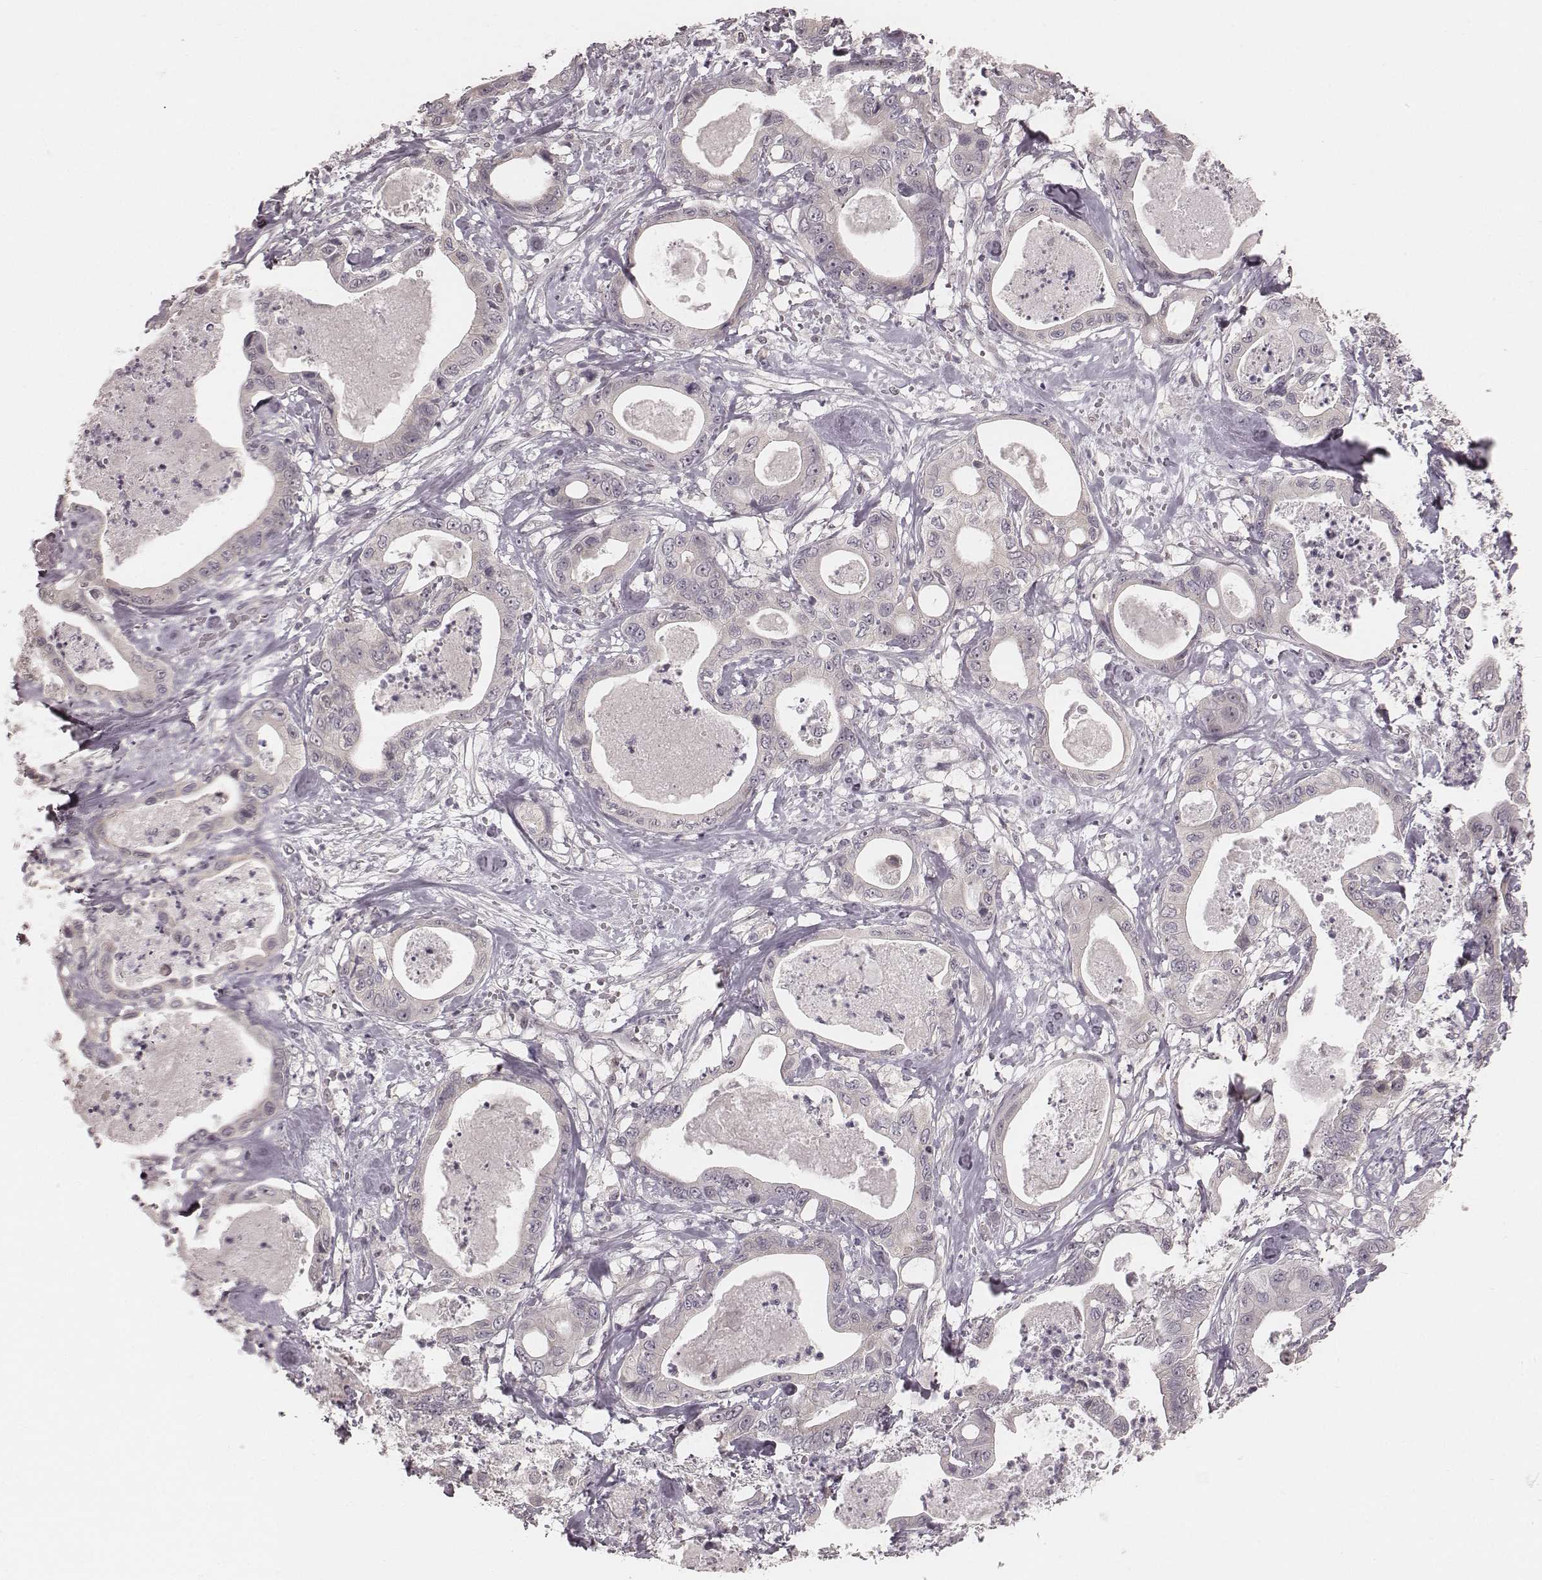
{"staining": {"intensity": "negative", "quantity": "none", "location": "none"}, "tissue": "pancreatic cancer", "cell_type": "Tumor cells", "image_type": "cancer", "snomed": [{"axis": "morphology", "description": "Adenocarcinoma, NOS"}, {"axis": "topography", "description": "Pancreas"}], "caption": "High power microscopy micrograph of an immunohistochemistry (IHC) image of adenocarcinoma (pancreatic), revealing no significant staining in tumor cells. The staining was performed using DAB to visualize the protein expression in brown, while the nuclei were stained in blue with hematoxylin (Magnification: 20x).", "gene": "IQCG", "patient": {"sex": "male", "age": 71}}